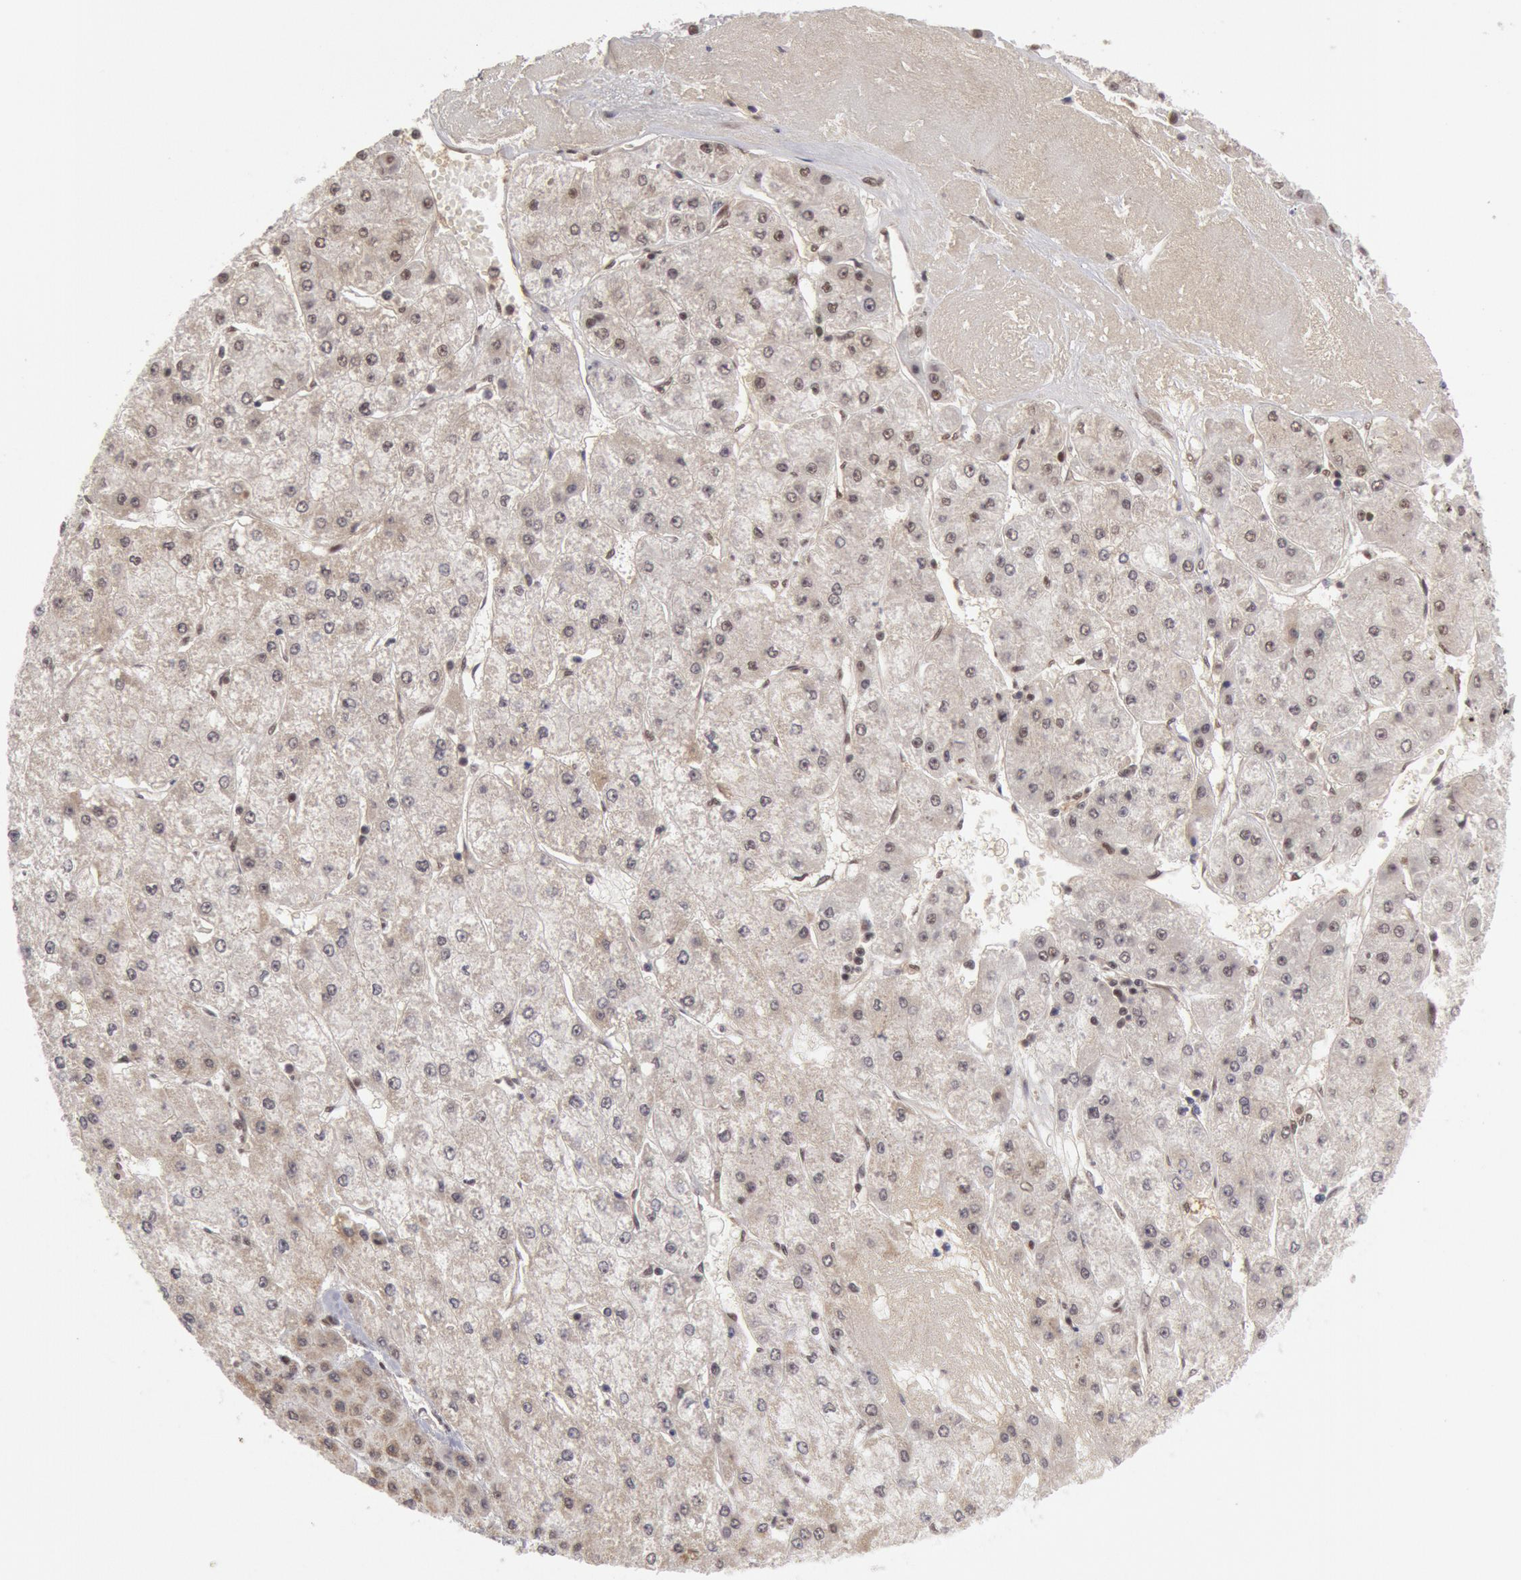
{"staining": {"intensity": "weak", "quantity": "<25%", "location": "nuclear"}, "tissue": "liver cancer", "cell_type": "Tumor cells", "image_type": "cancer", "snomed": [{"axis": "morphology", "description": "Carcinoma, Hepatocellular, NOS"}, {"axis": "topography", "description": "Liver"}], "caption": "Tumor cells are negative for protein expression in human liver cancer.", "gene": "PPP4R3B", "patient": {"sex": "female", "age": 52}}